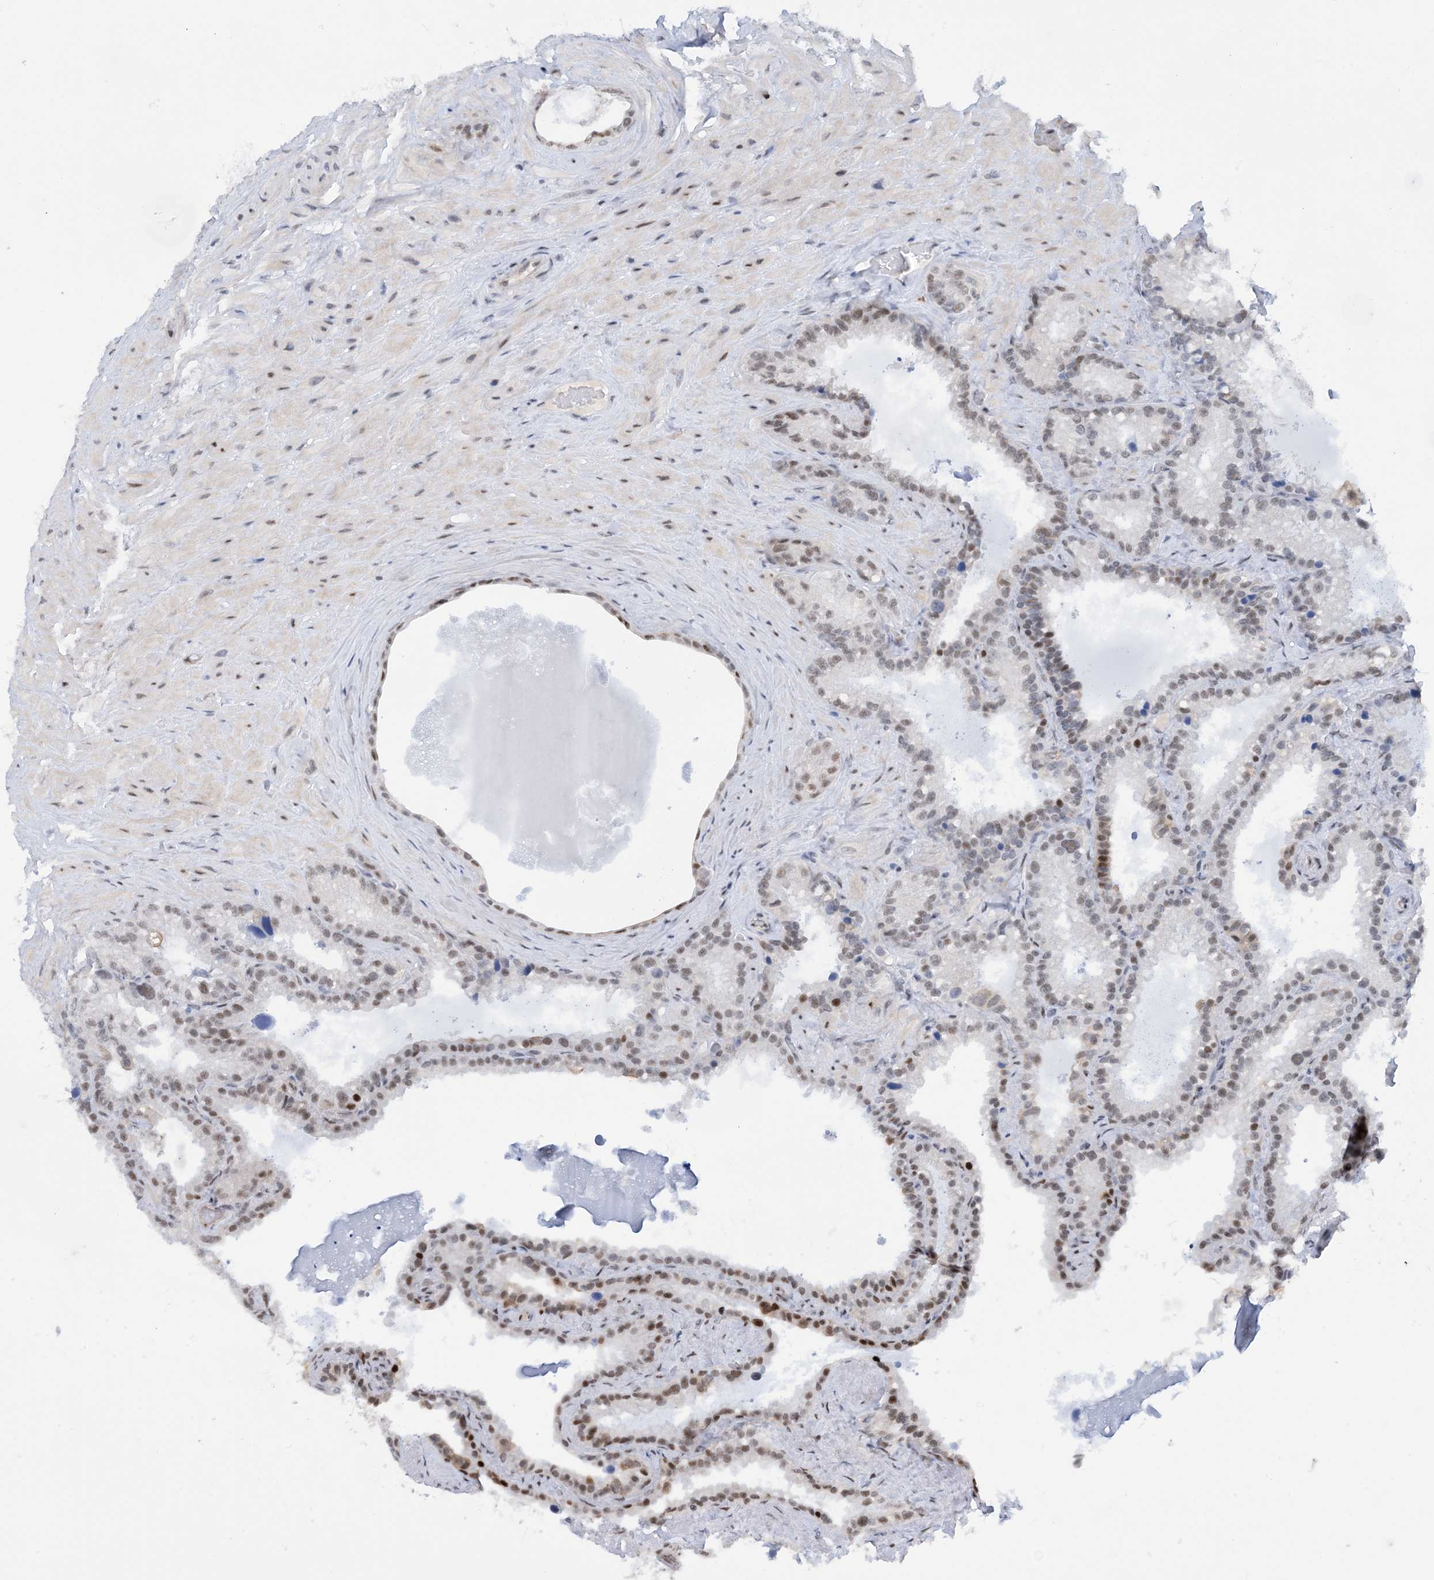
{"staining": {"intensity": "moderate", "quantity": "25%-75%", "location": "nuclear"}, "tissue": "seminal vesicle", "cell_type": "Glandular cells", "image_type": "normal", "snomed": [{"axis": "morphology", "description": "Normal tissue, NOS"}, {"axis": "topography", "description": "Prostate"}, {"axis": "topography", "description": "Seminal veicle"}], "caption": "Seminal vesicle stained with immunohistochemistry (IHC) displays moderate nuclear expression in about 25%-75% of glandular cells.", "gene": "HEMK1", "patient": {"sex": "male", "age": 68}}